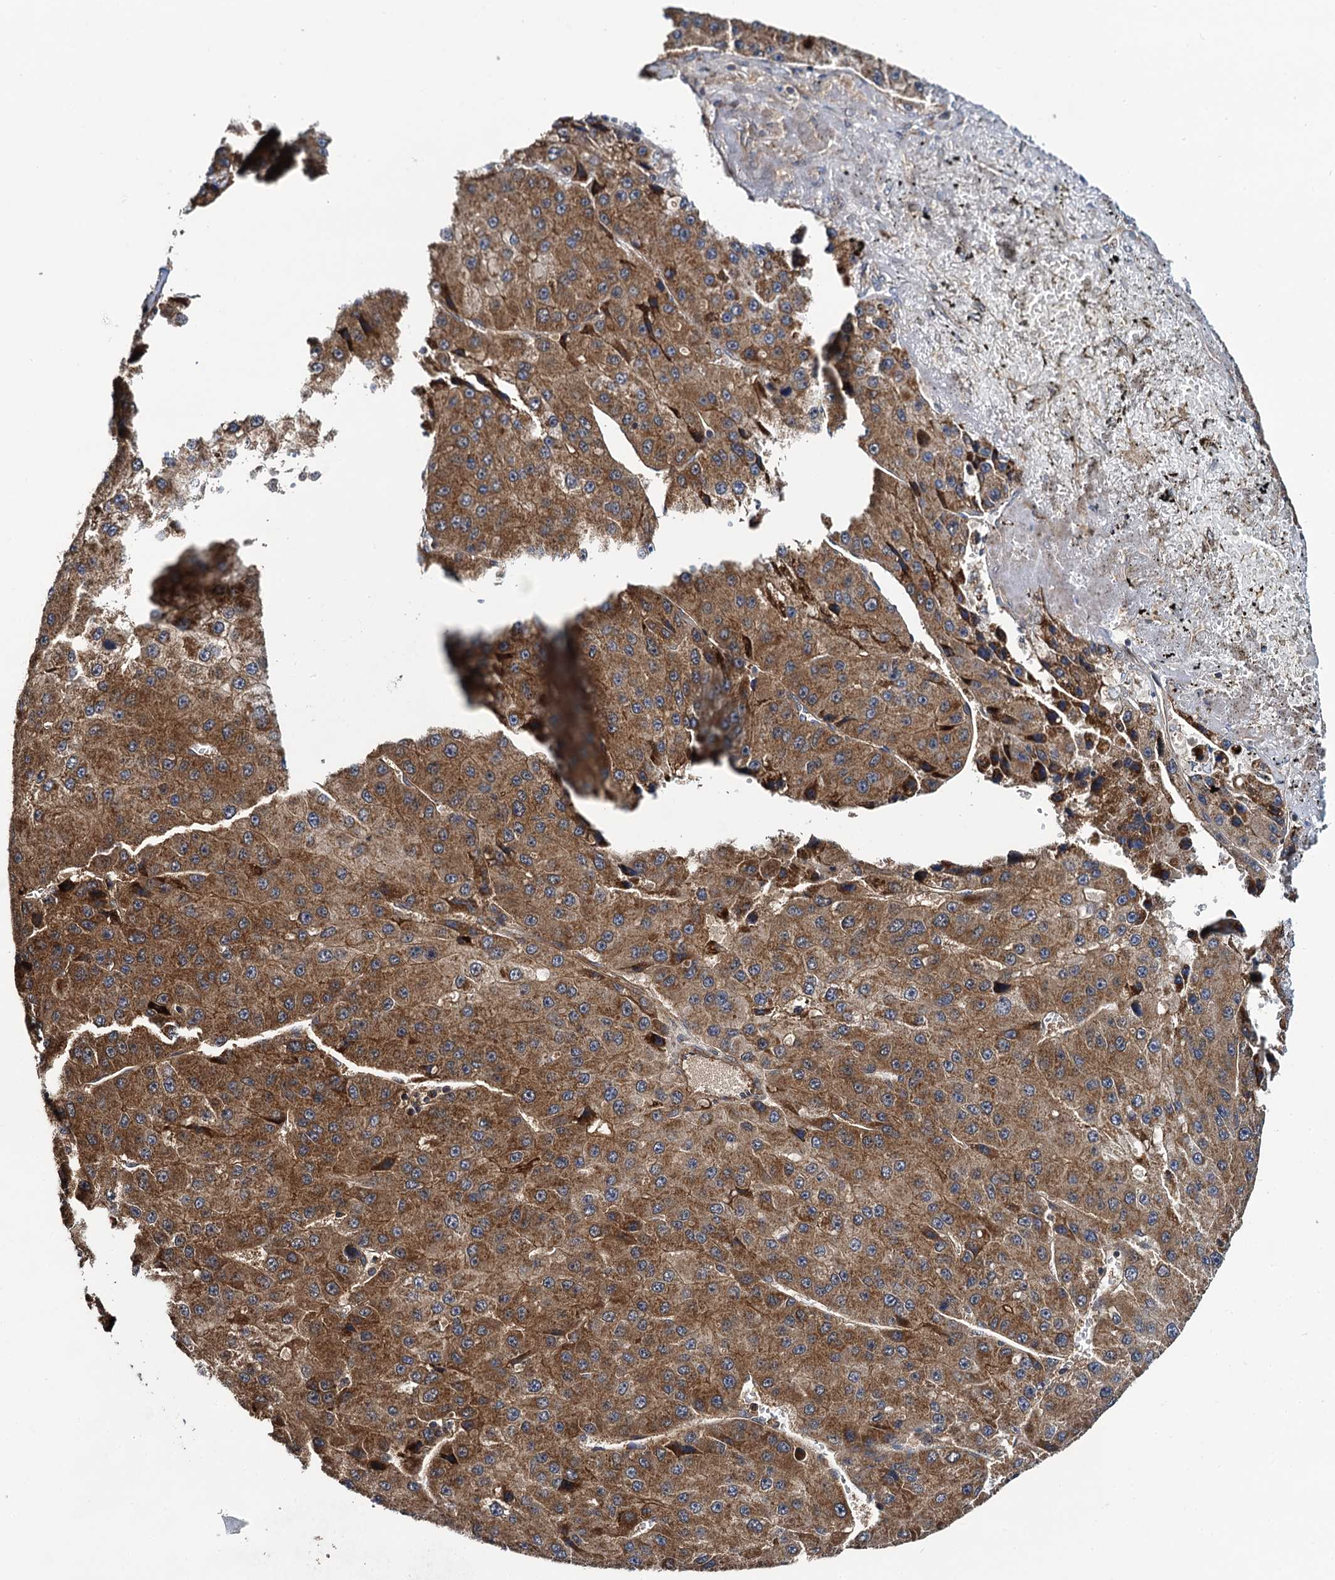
{"staining": {"intensity": "moderate", "quantity": ">75%", "location": "cytoplasmic/membranous"}, "tissue": "liver cancer", "cell_type": "Tumor cells", "image_type": "cancer", "snomed": [{"axis": "morphology", "description": "Carcinoma, Hepatocellular, NOS"}, {"axis": "topography", "description": "Liver"}], "caption": "Immunohistochemical staining of liver hepatocellular carcinoma exhibits medium levels of moderate cytoplasmic/membranous expression in approximately >75% of tumor cells.", "gene": "NEK1", "patient": {"sex": "female", "age": 73}}